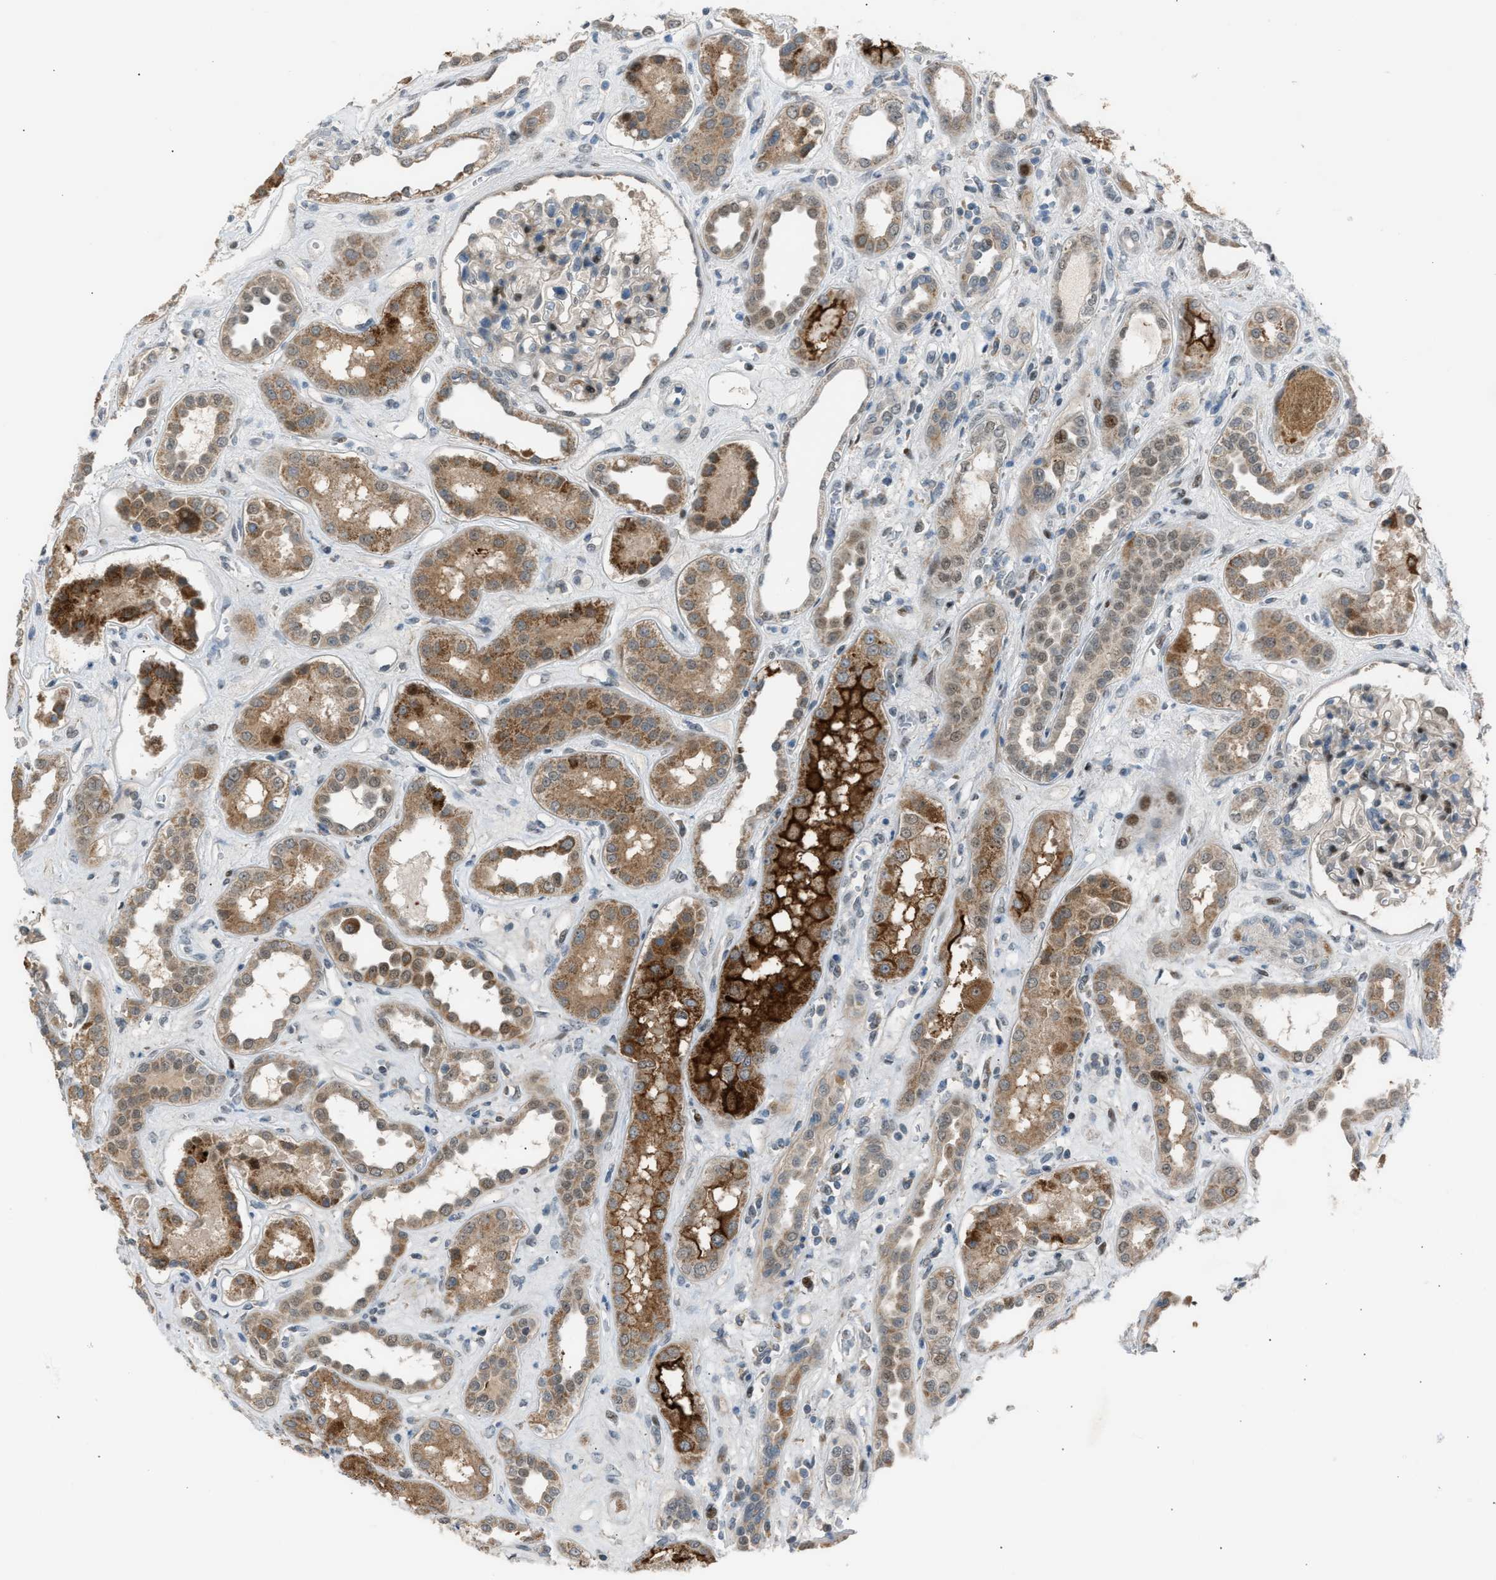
{"staining": {"intensity": "moderate", "quantity": "<25%", "location": "nuclear"}, "tissue": "kidney", "cell_type": "Cells in glomeruli", "image_type": "normal", "snomed": [{"axis": "morphology", "description": "Normal tissue, NOS"}, {"axis": "topography", "description": "Kidney"}], "caption": "Immunohistochemical staining of unremarkable kidney demonstrates moderate nuclear protein expression in about <25% of cells in glomeruli.", "gene": "VPS41", "patient": {"sex": "male", "age": 59}}